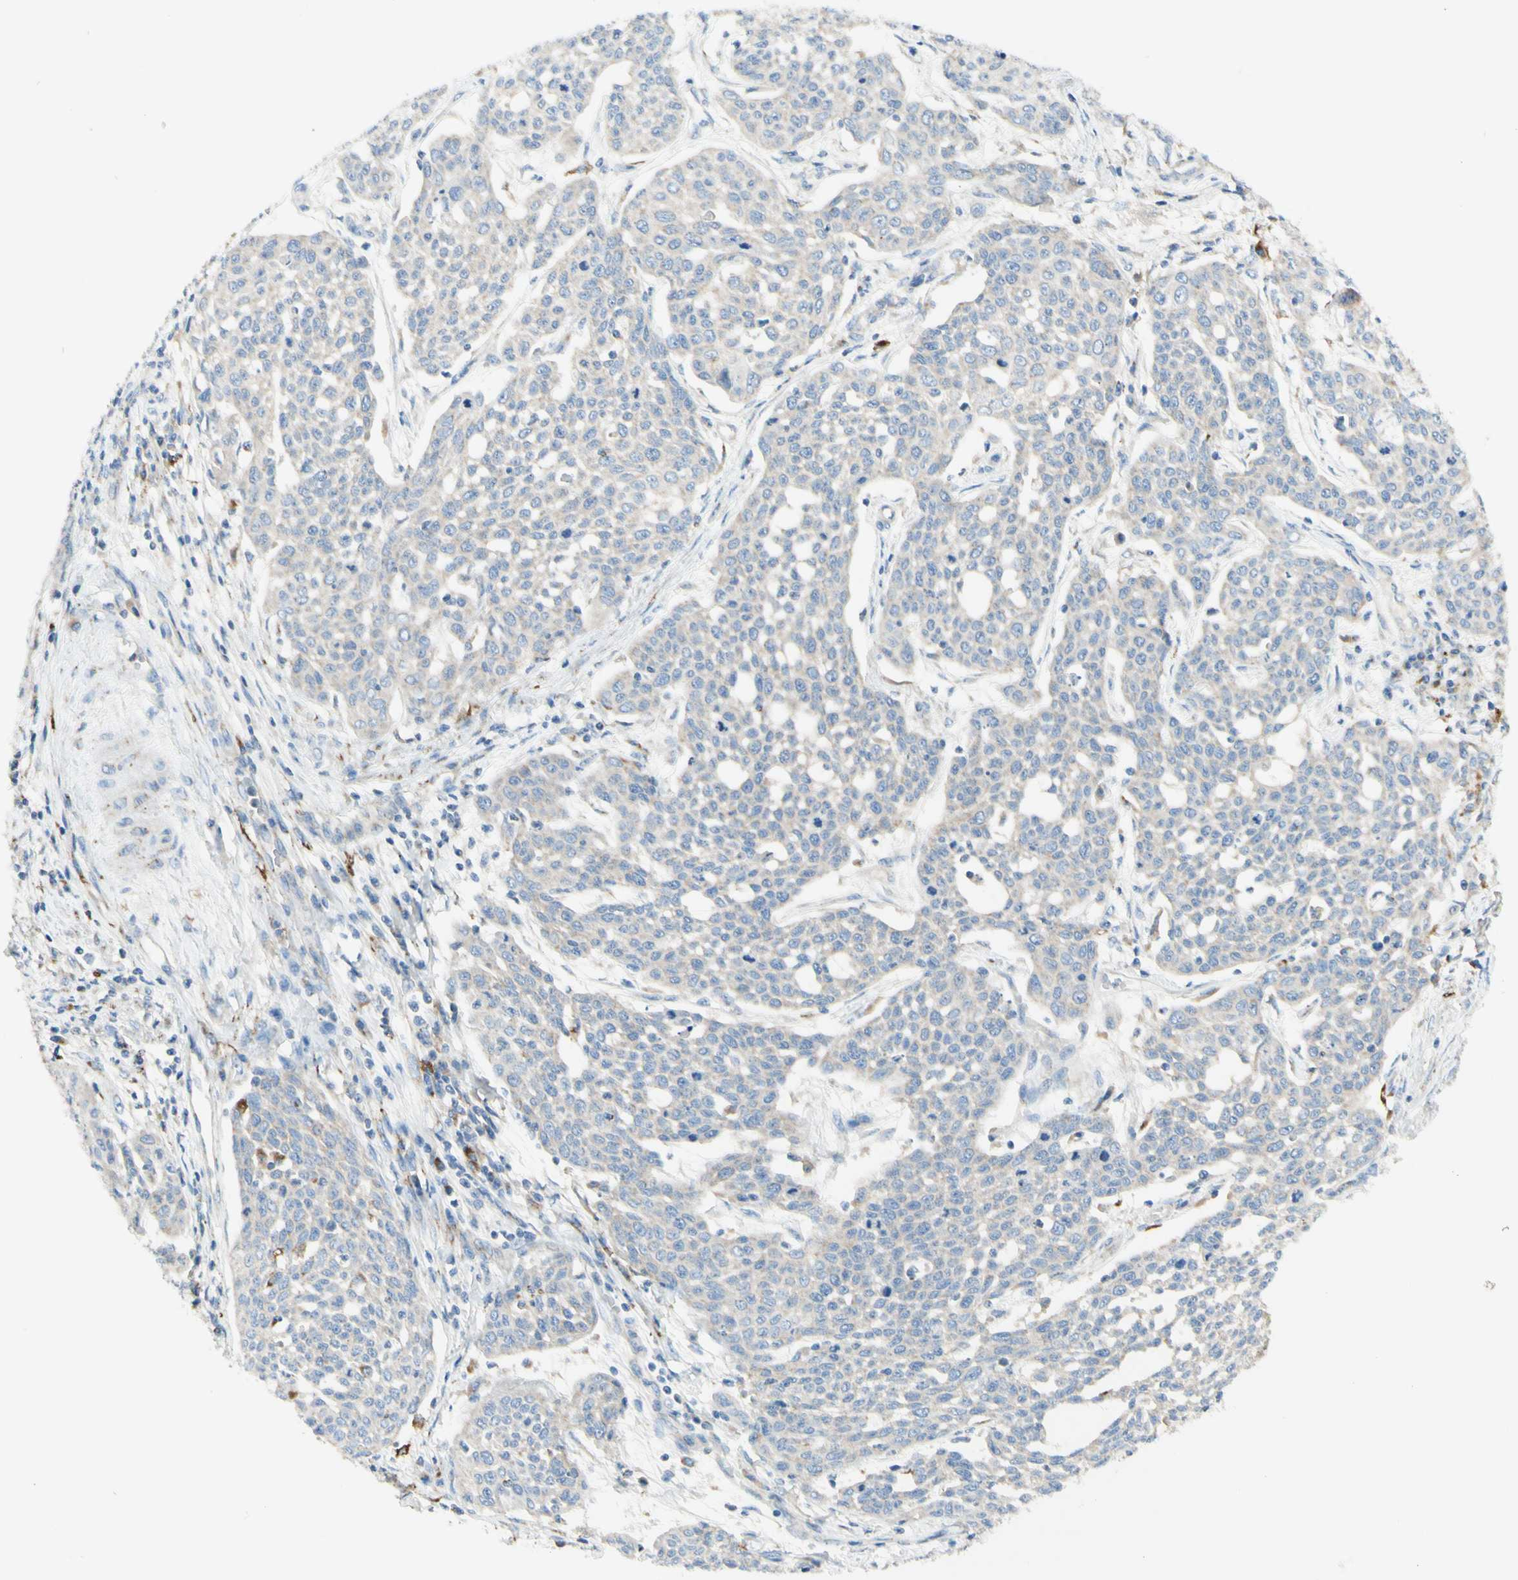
{"staining": {"intensity": "weak", "quantity": ">75%", "location": "cytoplasmic/membranous"}, "tissue": "cervical cancer", "cell_type": "Tumor cells", "image_type": "cancer", "snomed": [{"axis": "morphology", "description": "Squamous cell carcinoma, NOS"}, {"axis": "topography", "description": "Cervix"}], "caption": "Squamous cell carcinoma (cervical) stained with IHC displays weak cytoplasmic/membranous staining in approximately >75% of tumor cells.", "gene": "ARMC10", "patient": {"sex": "female", "age": 34}}